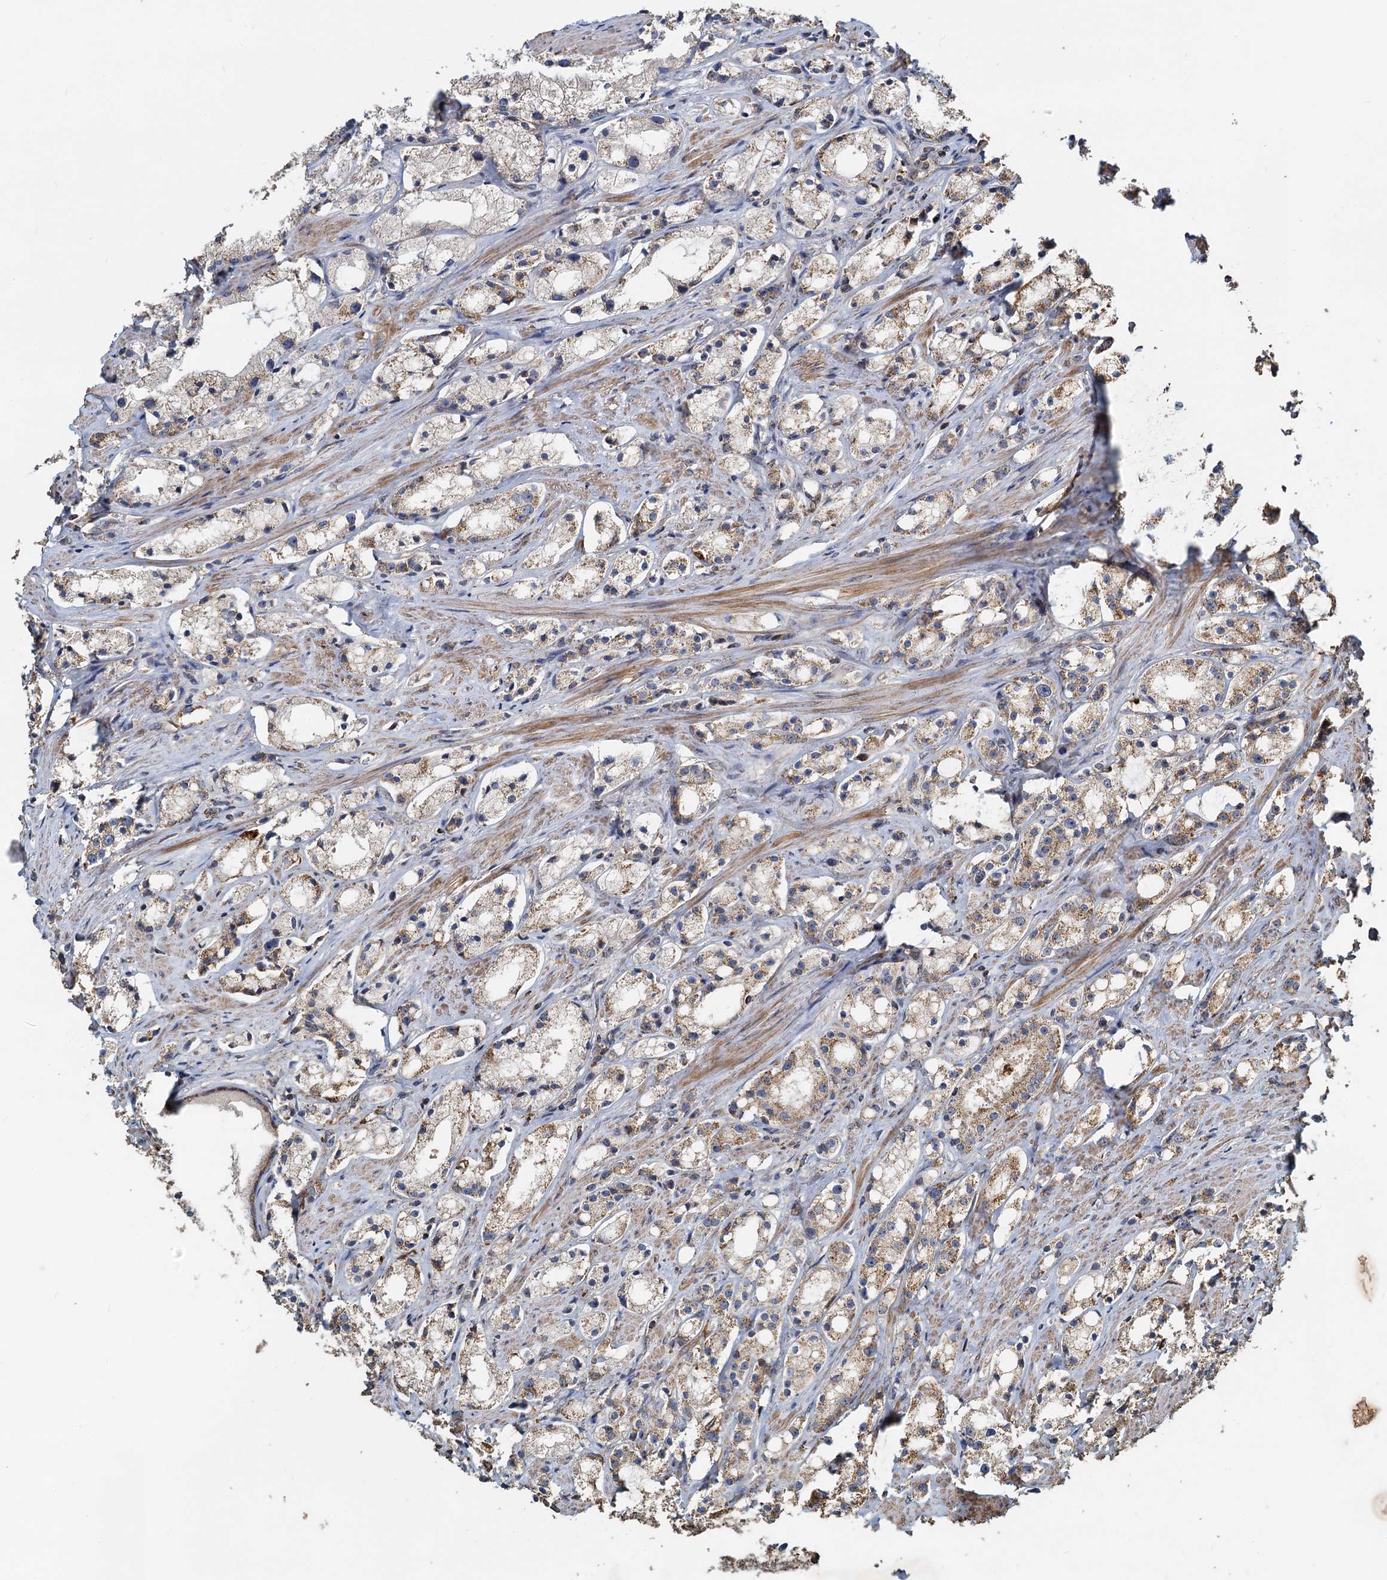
{"staining": {"intensity": "moderate", "quantity": ">75%", "location": "cytoplasmic/membranous"}, "tissue": "prostate cancer", "cell_type": "Tumor cells", "image_type": "cancer", "snomed": [{"axis": "morphology", "description": "Adenocarcinoma, High grade"}, {"axis": "topography", "description": "Prostate"}], "caption": "The micrograph exhibits a brown stain indicating the presence of a protein in the cytoplasmic/membranous of tumor cells in high-grade adenocarcinoma (prostate).", "gene": "SDS", "patient": {"sex": "male", "age": 66}}